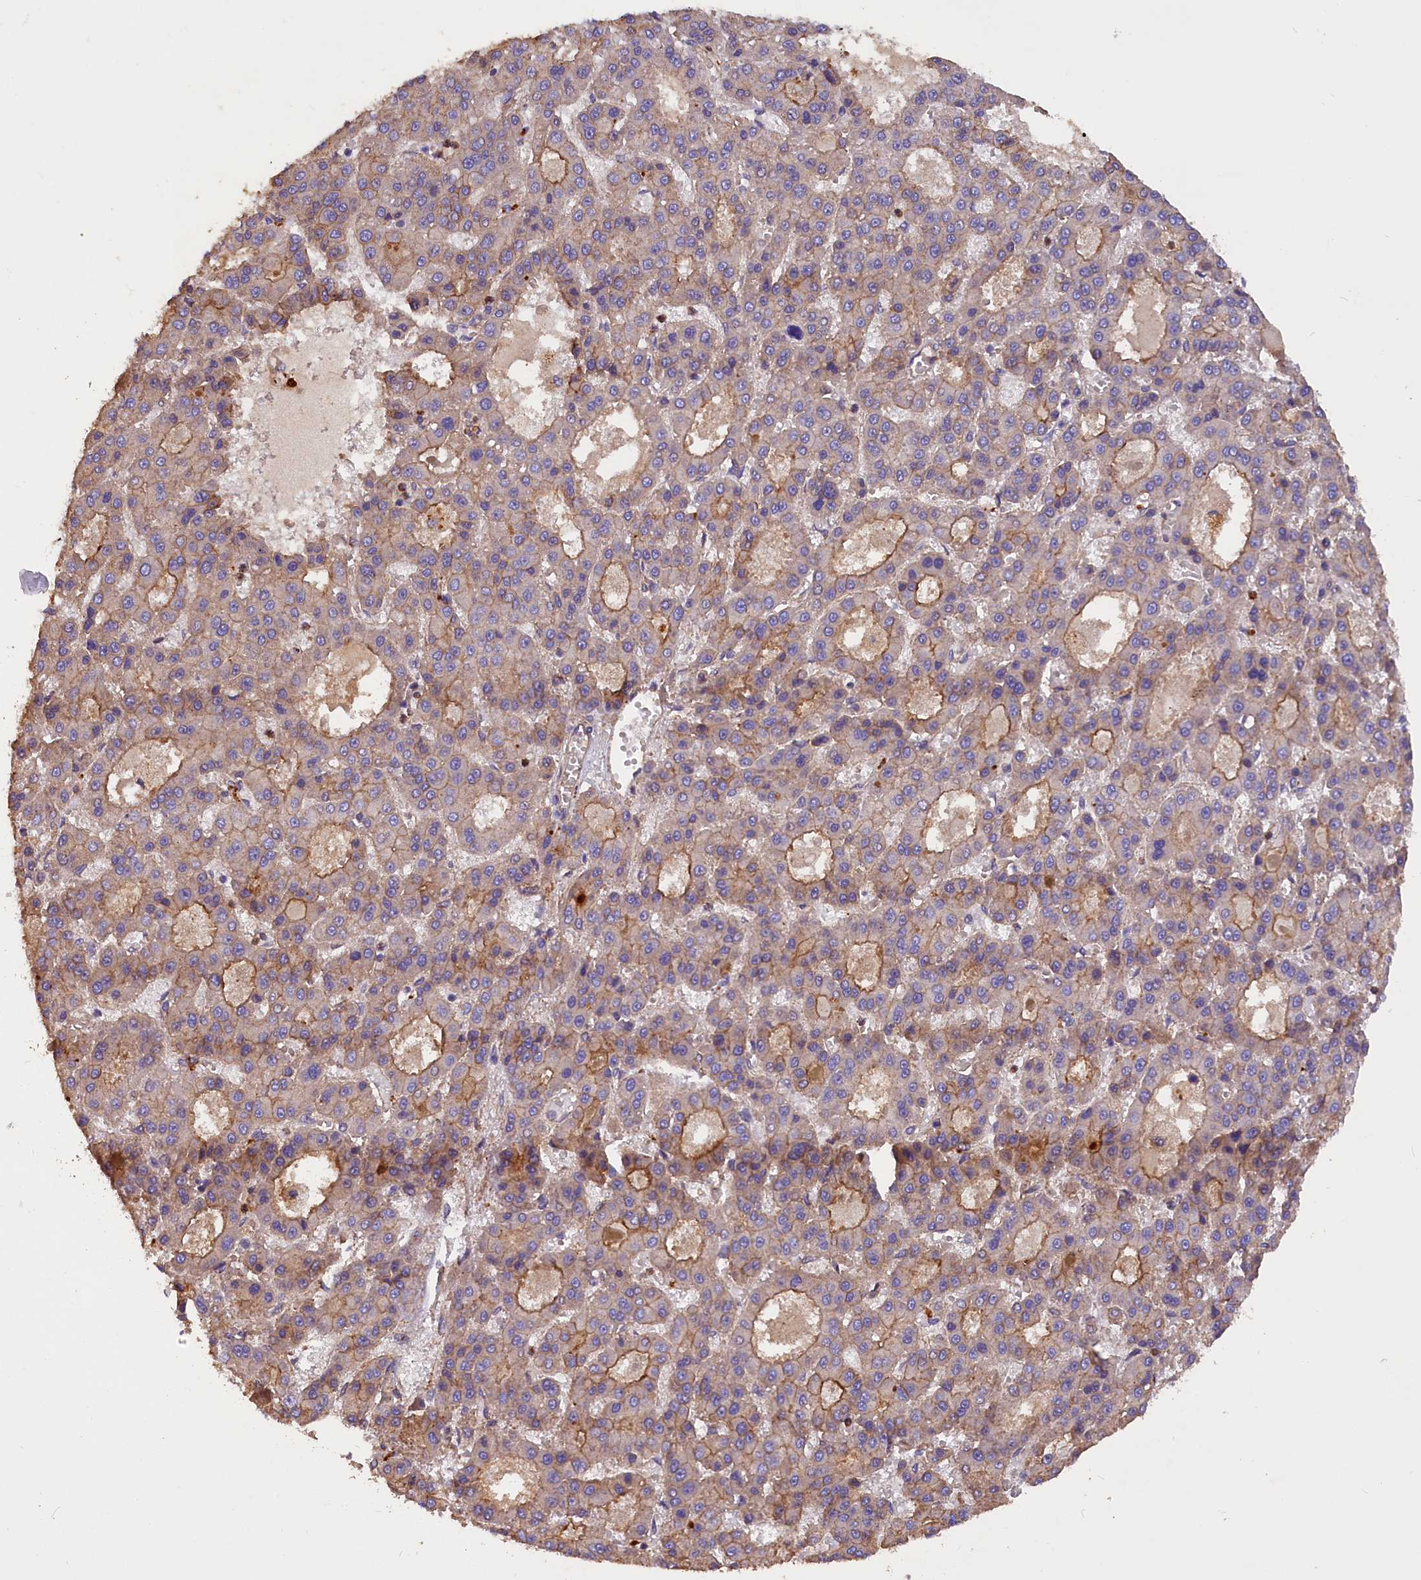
{"staining": {"intensity": "moderate", "quantity": "25%-75%", "location": "cytoplasmic/membranous"}, "tissue": "liver cancer", "cell_type": "Tumor cells", "image_type": "cancer", "snomed": [{"axis": "morphology", "description": "Carcinoma, Hepatocellular, NOS"}, {"axis": "topography", "description": "Liver"}], "caption": "Immunohistochemistry (DAB (3,3'-diaminobenzidine)) staining of liver hepatocellular carcinoma exhibits moderate cytoplasmic/membranous protein positivity in about 25%-75% of tumor cells. (brown staining indicates protein expression, while blue staining denotes nuclei).", "gene": "ERMARD", "patient": {"sex": "male", "age": 70}}